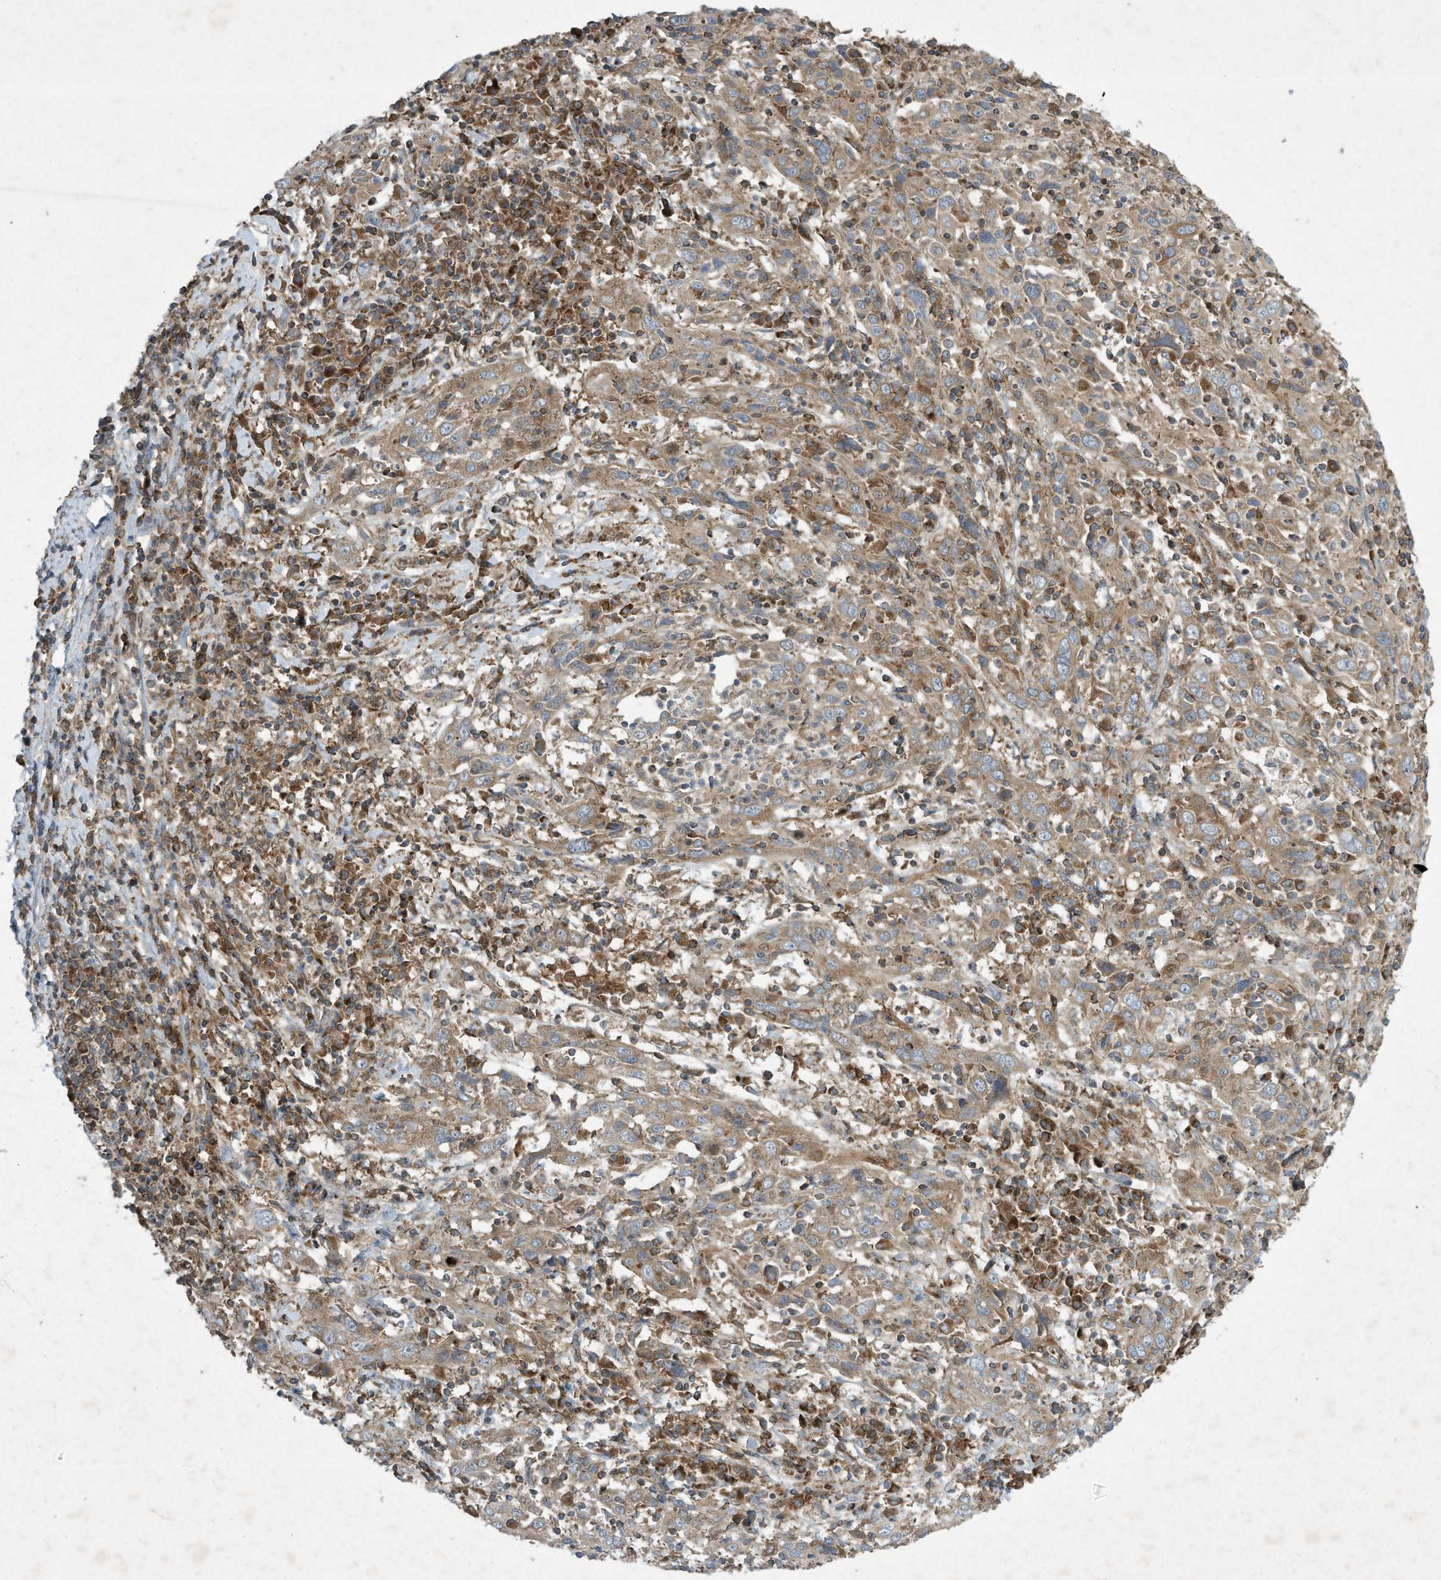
{"staining": {"intensity": "moderate", "quantity": ">75%", "location": "cytoplasmic/membranous"}, "tissue": "cervical cancer", "cell_type": "Tumor cells", "image_type": "cancer", "snomed": [{"axis": "morphology", "description": "Squamous cell carcinoma, NOS"}, {"axis": "topography", "description": "Cervix"}], "caption": "Immunohistochemistry (IHC) of squamous cell carcinoma (cervical) reveals medium levels of moderate cytoplasmic/membranous expression in about >75% of tumor cells.", "gene": "SYNJ2", "patient": {"sex": "female", "age": 46}}